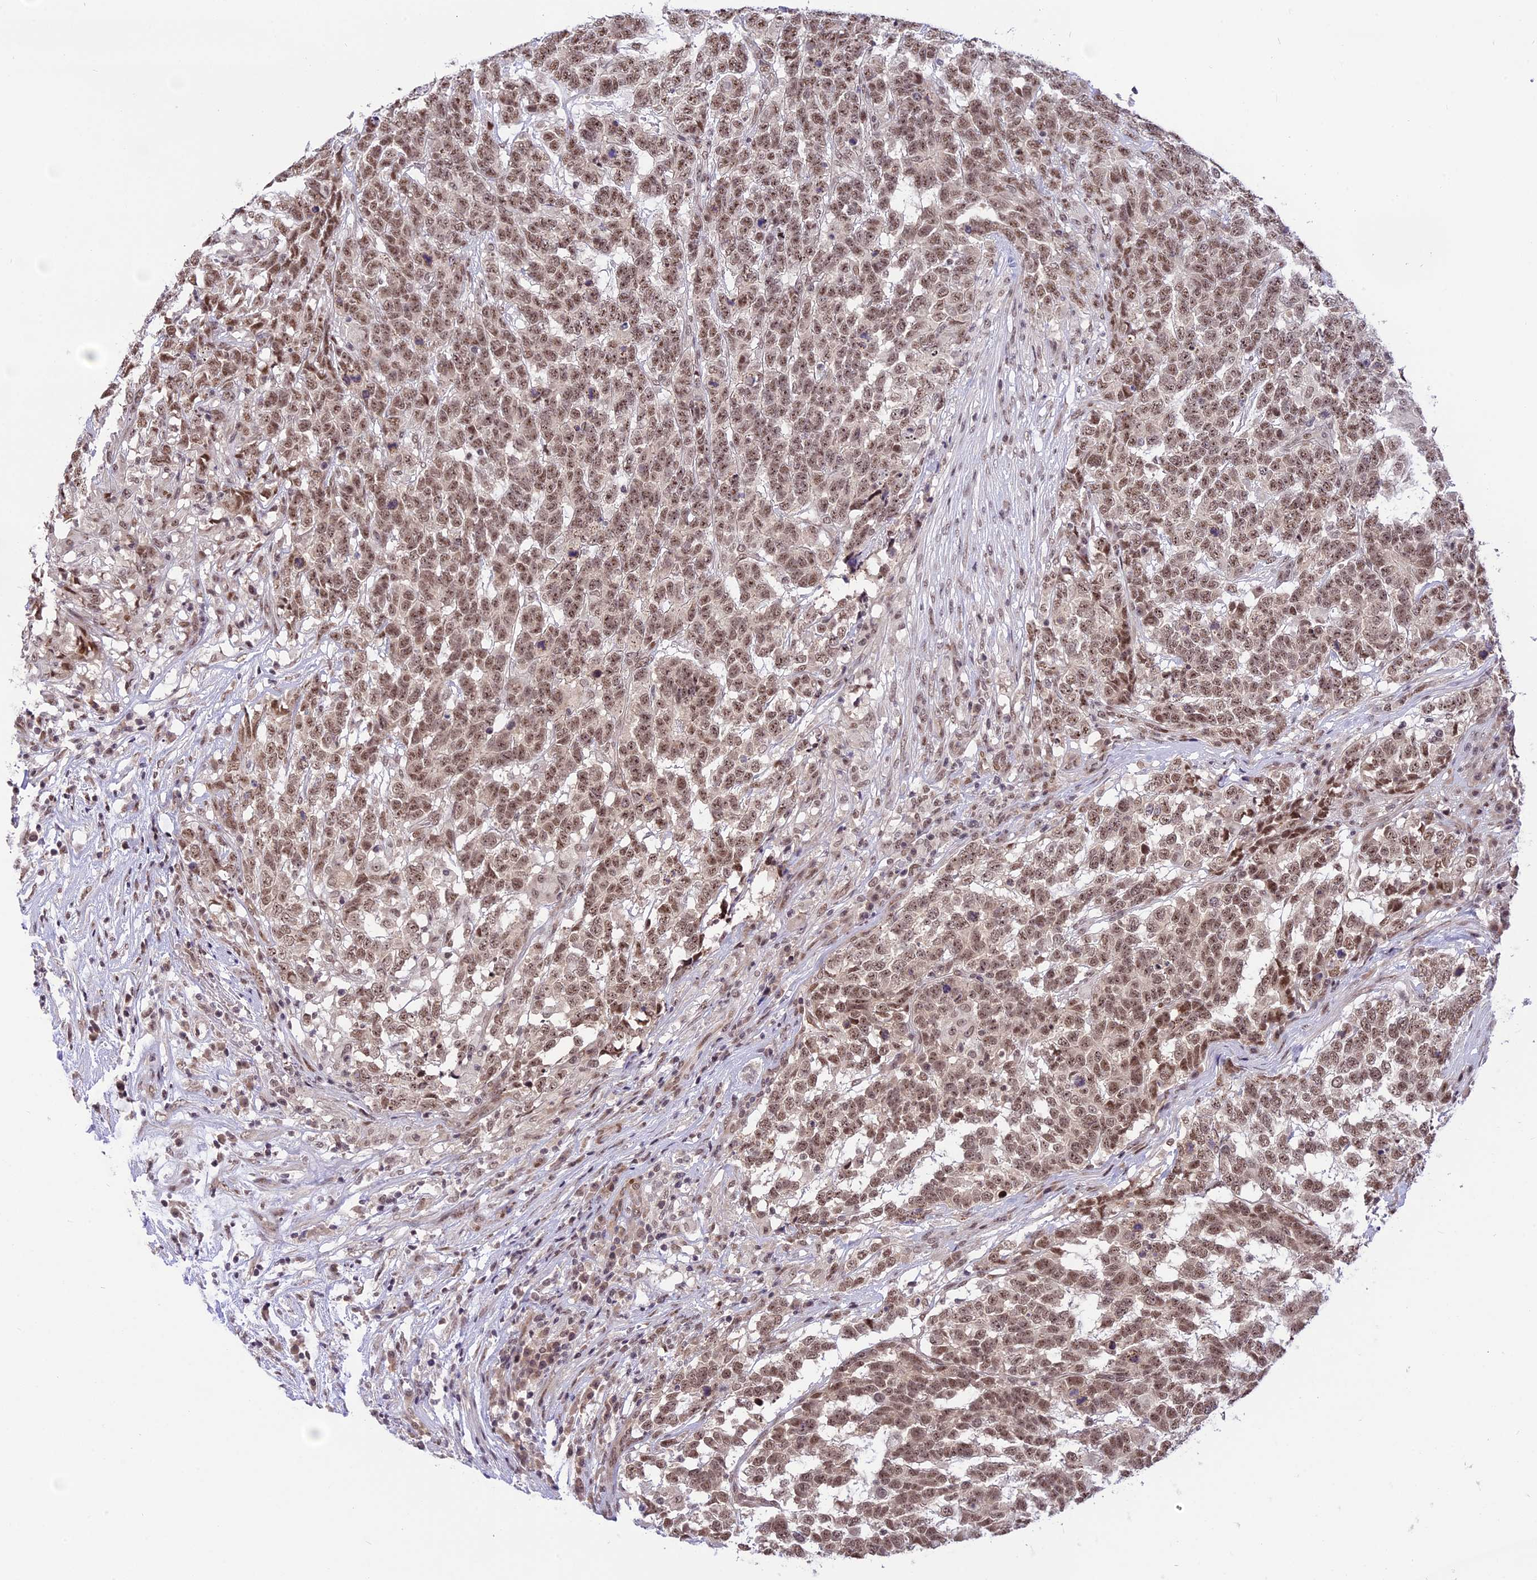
{"staining": {"intensity": "moderate", "quantity": ">75%", "location": "nuclear"}, "tissue": "testis cancer", "cell_type": "Tumor cells", "image_type": "cancer", "snomed": [{"axis": "morphology", "description": "Carcinoma, Embryonal, NOS"}, {"axis": "topography", "description": "Testis"}], "caption": "Testis cancer (embryonal carcinoma) was stained to show a protein in brown. There is medium levels of moderate nuclear expression in about >75% of tumor cells.", "gene": "ZNF837", "patient": {"sex": "male", "age": 26}}